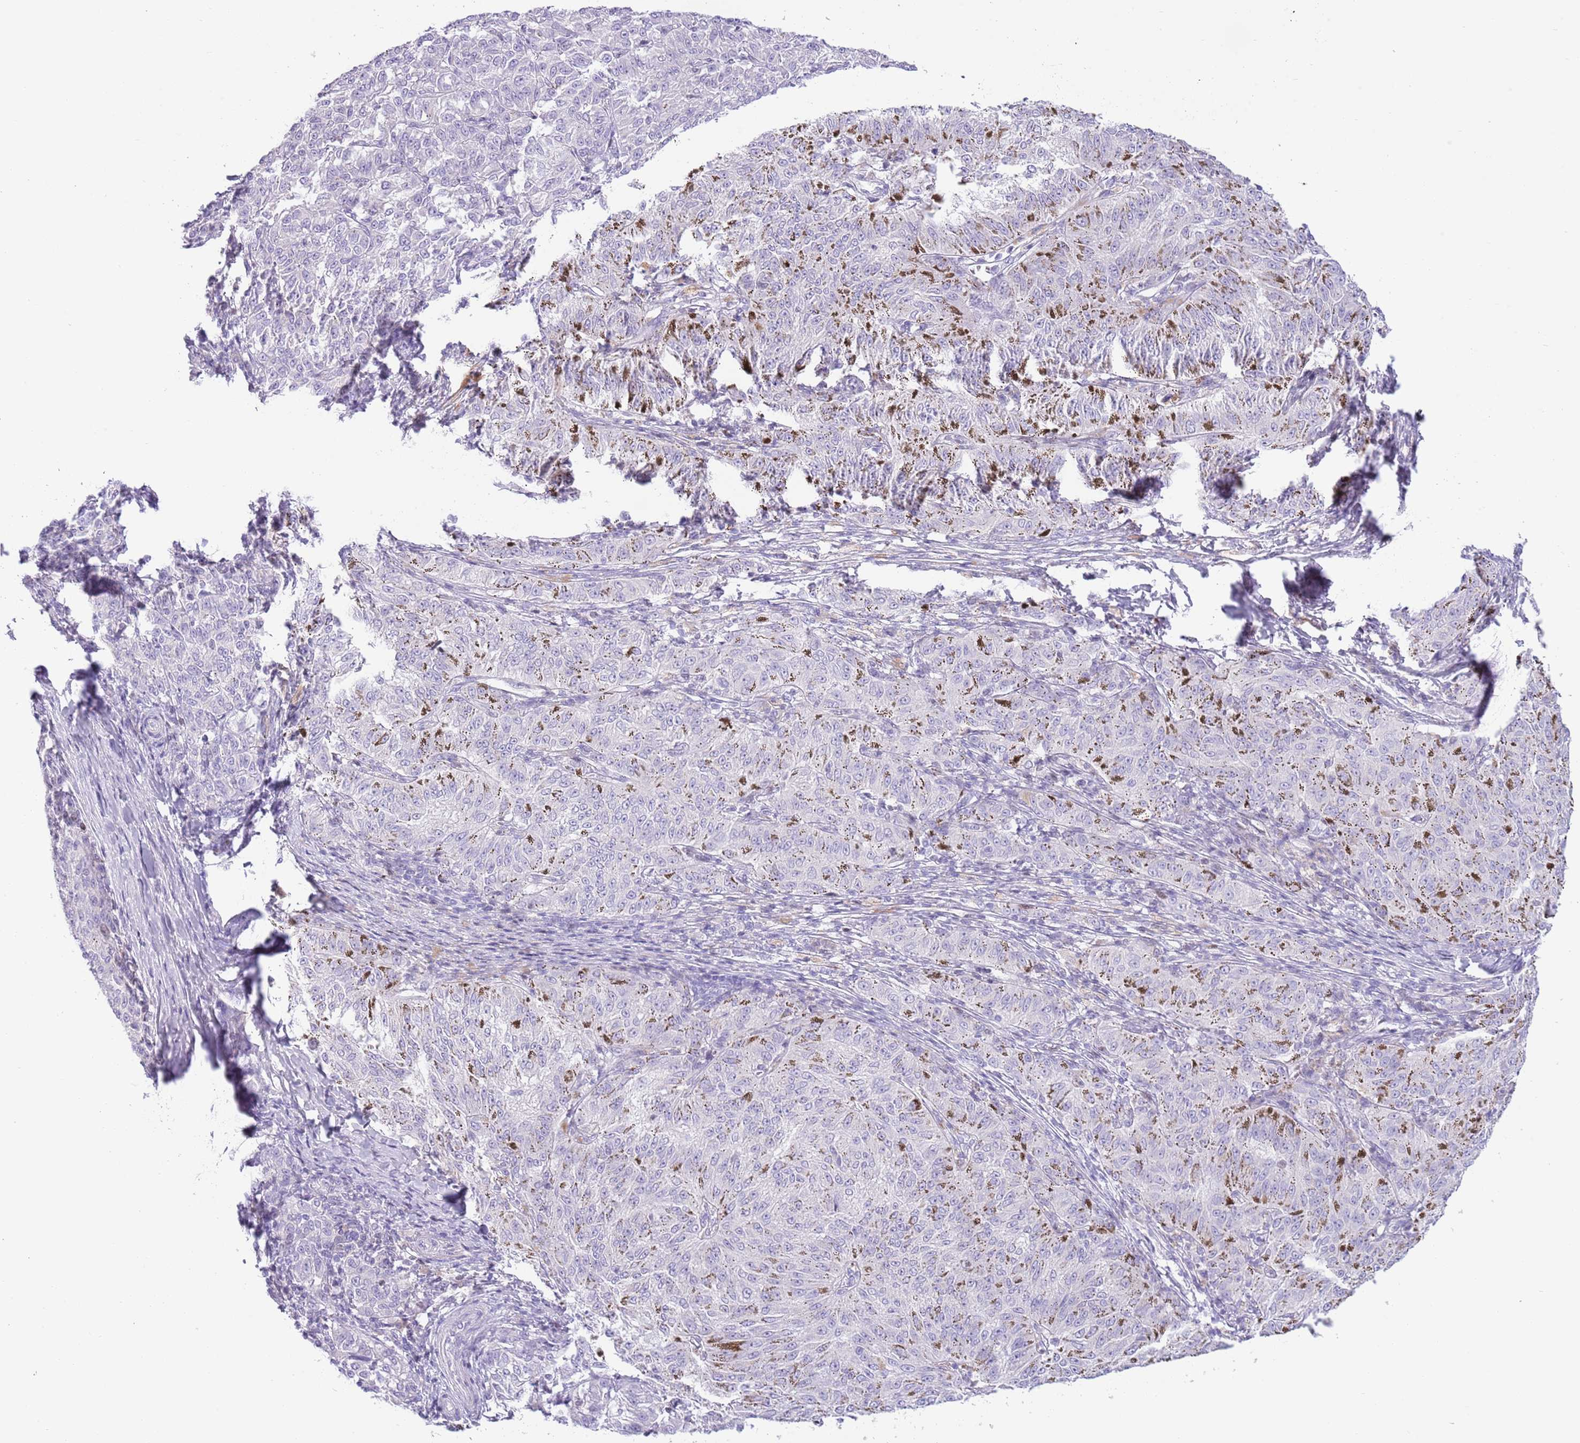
{"staining": {"intensity": "negative", "quantity": "none", "location": "none"}, "tissue": "melanoma", "cell_type": "Tumor cells", "image_type": "cancer", "snomed": [{"axis": "morphology", "description": "Malignant melanoma, NOS"}, {"axis": "topography", "description": "Skin"}], "caption": "Immunohistochemistry image of neoplastic tissue: malignant melanoma stained with DAB (3,3'-diaminobenzidine) shows no significant protein positivity in tumor cells.", "gene": "TOX2", "patient": {"sex": "female", "age": 72}}